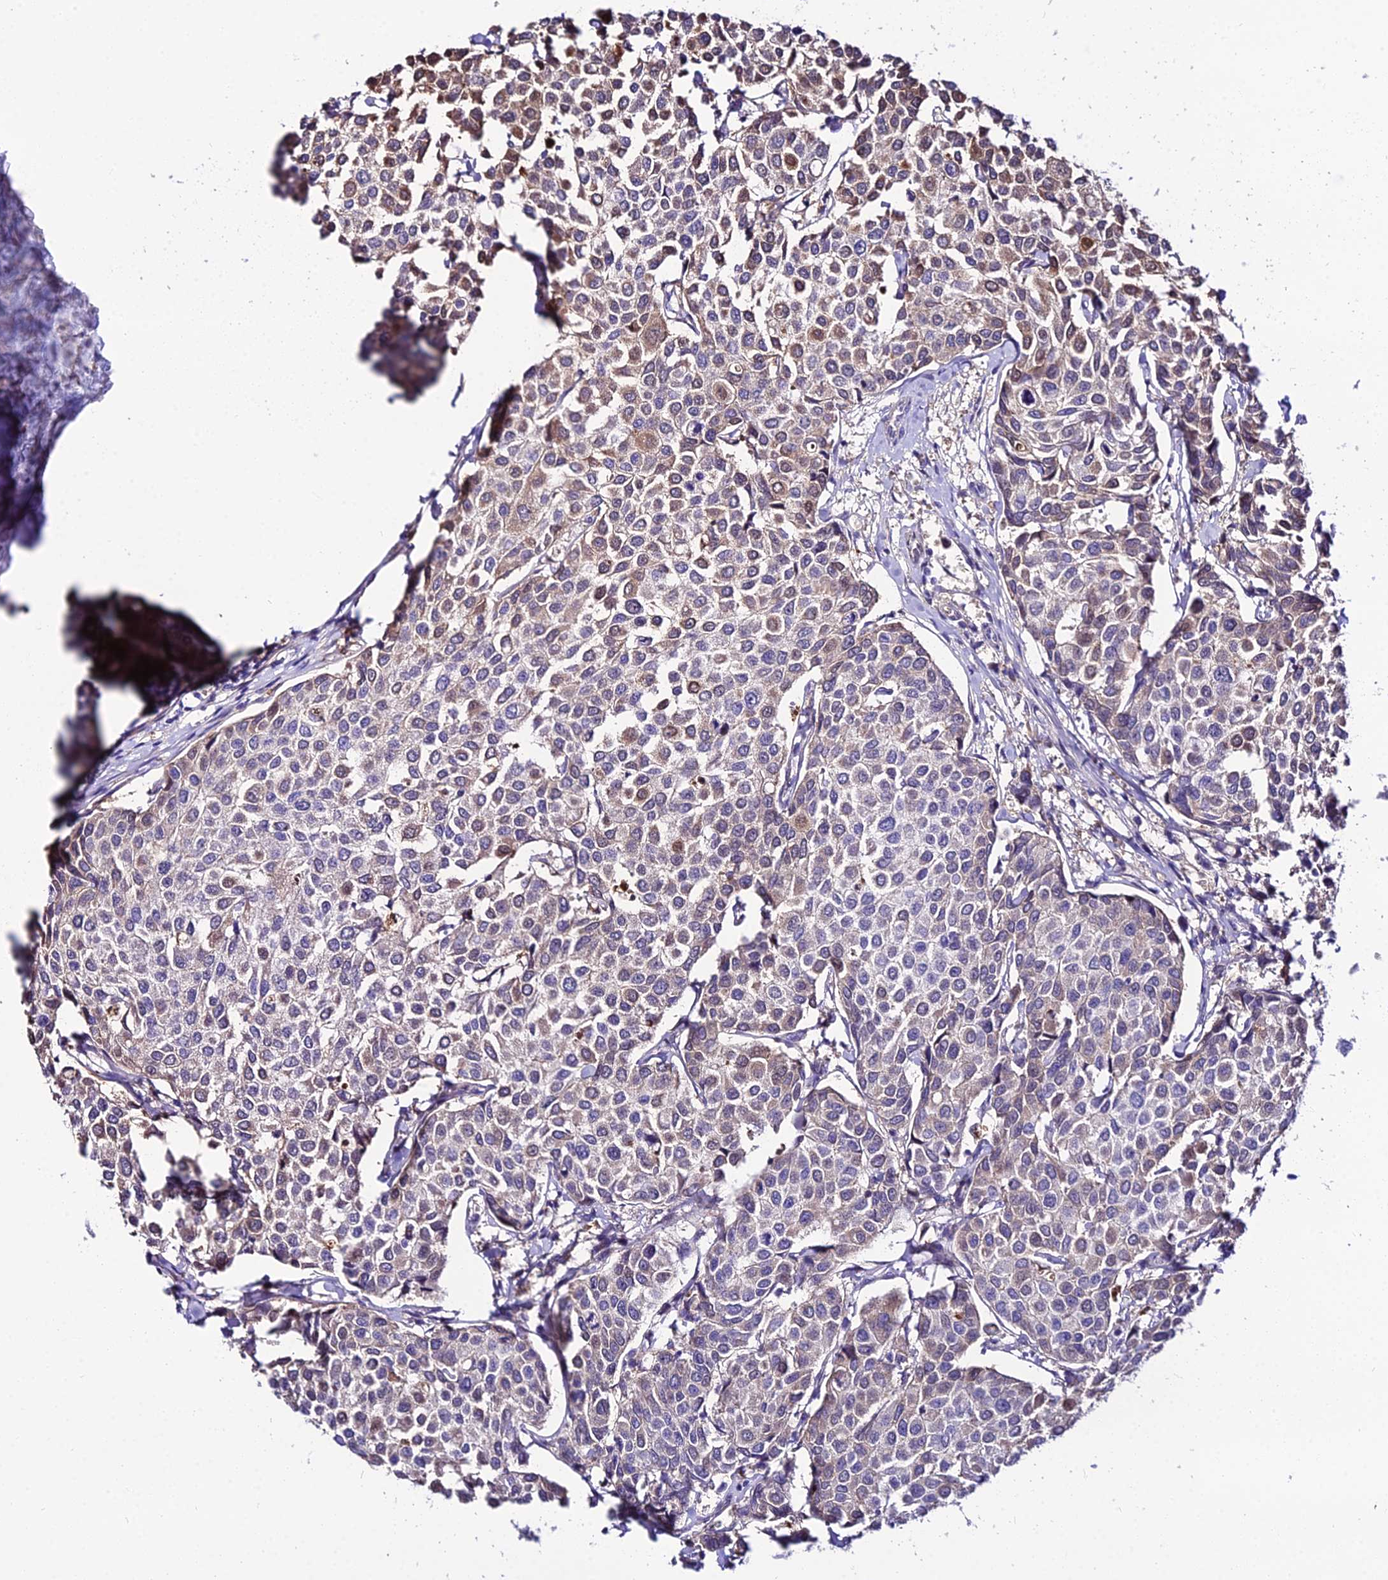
{"staining": {"intensity": "moderate", "quantity": "<25%", "location": "cytoplasmic/membranous"}, "tissue": "breast cancer", "cell_type": "Tumor cells", "image_type": "cancer", "snomed": [{"axis": "morphology", "description": "Duct carcinoma"}, {"axis": "topography", "description": "Breast"}], "caption": "Protein positivity by immunohistochemistry (IHC) displays moderate cytoplasmic/membranous expression in about <25% of tumor cells in breast intraductal carcinoma.", "gene": "MB21D2", "patient": {"sex": "female", "age": 55}}